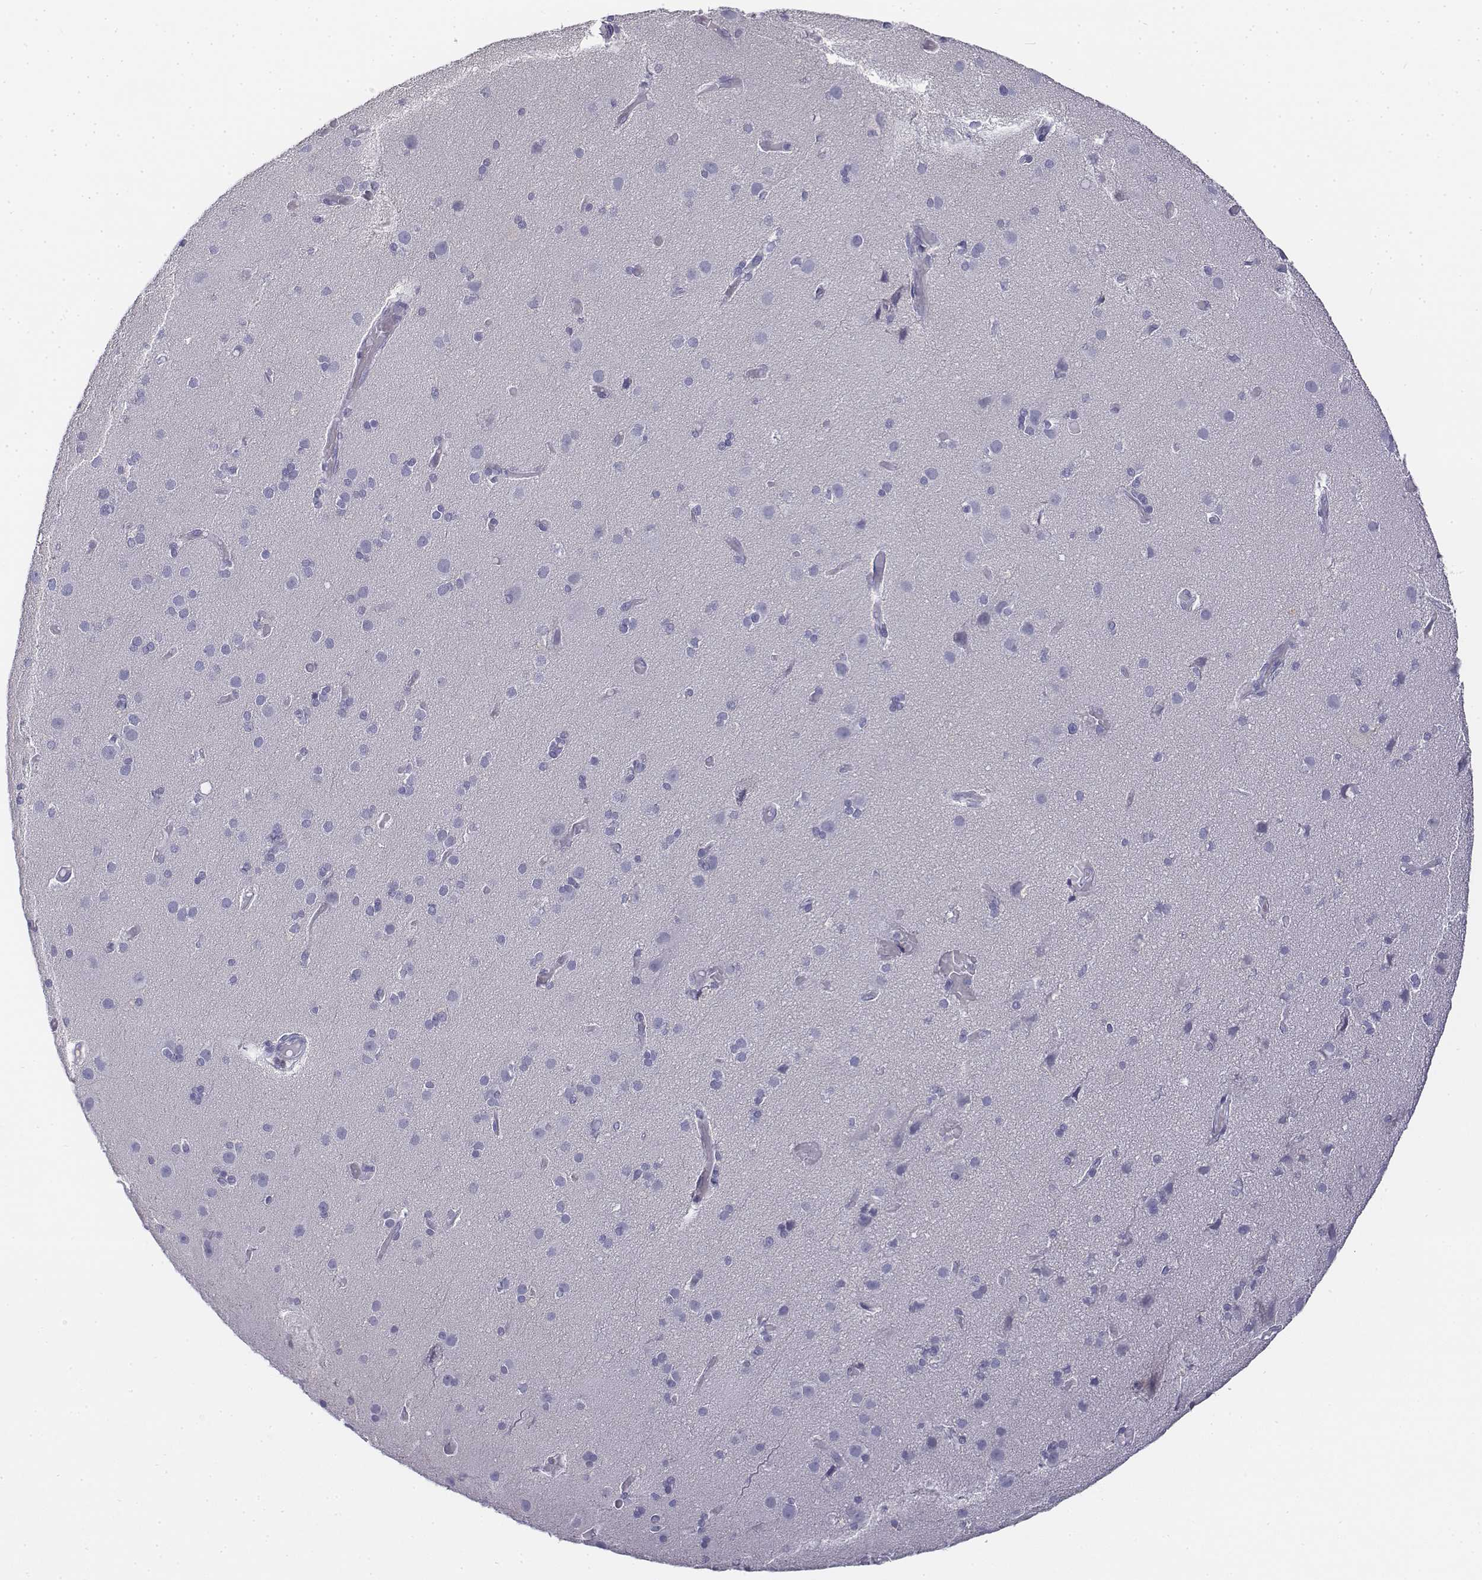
{"staining": {"intensity": "negative", "quantity": "none", "location": "none"}, "tissue": "cerebral cortex", "cell_type": "Endothelial cells", "image_type": "normal", "snomed": [{"axis": "morphology", "description": "Normal tissue, NOS"}, {"axis": "morphology", "description": "Glioma, malignant, High grade"}, {"axis": "topography", "description": "Cerebral cortex"}], "caption": "Endothelial cells are negative for brown protein staining in normal cerebral cortex. The staining is performed using DAB brown chromogen with nuclei counter-stained in using hematoxylin.", "gene": "CD3E", "patient": {"sex": "male", "age": 71}}